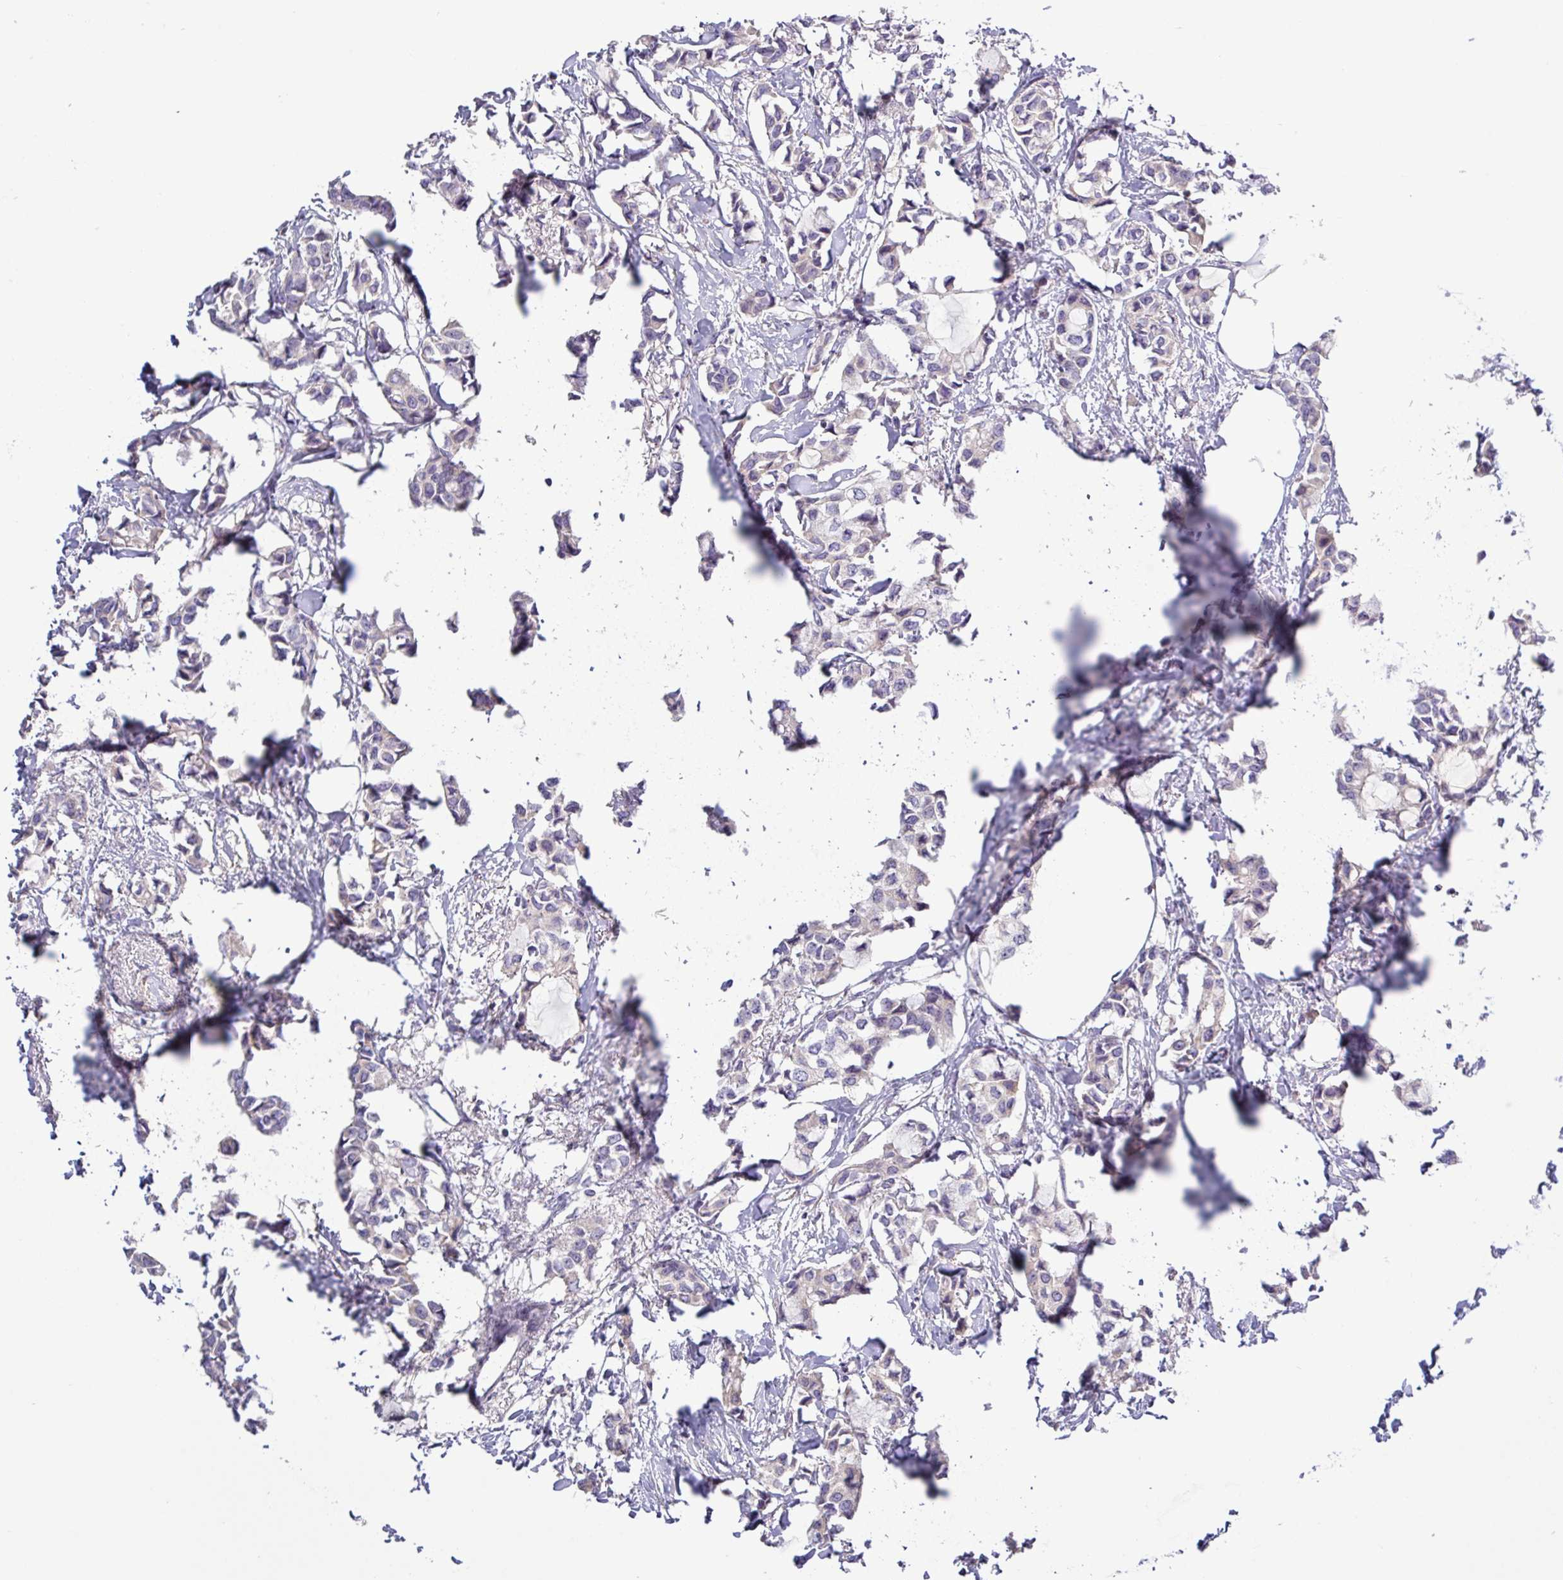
{"staining": {"intensity": "negative", "quantity": "none", "location": "none"}, "tissue": "breast cancer", "cell_type": "Tumor cells", "image_type": "cancer", "snomed": [{"axis": "morphology", "description": "Duct carcinoma"}, {"axis": "topography", "description": "Breast"}], "caption": "A histopathology image of human breast cancer (invasive ductal carcinoma) is negative for staining in tumor cells.", "gene": "SFTPB", "patient": {"sex": "female", "age": 73}}